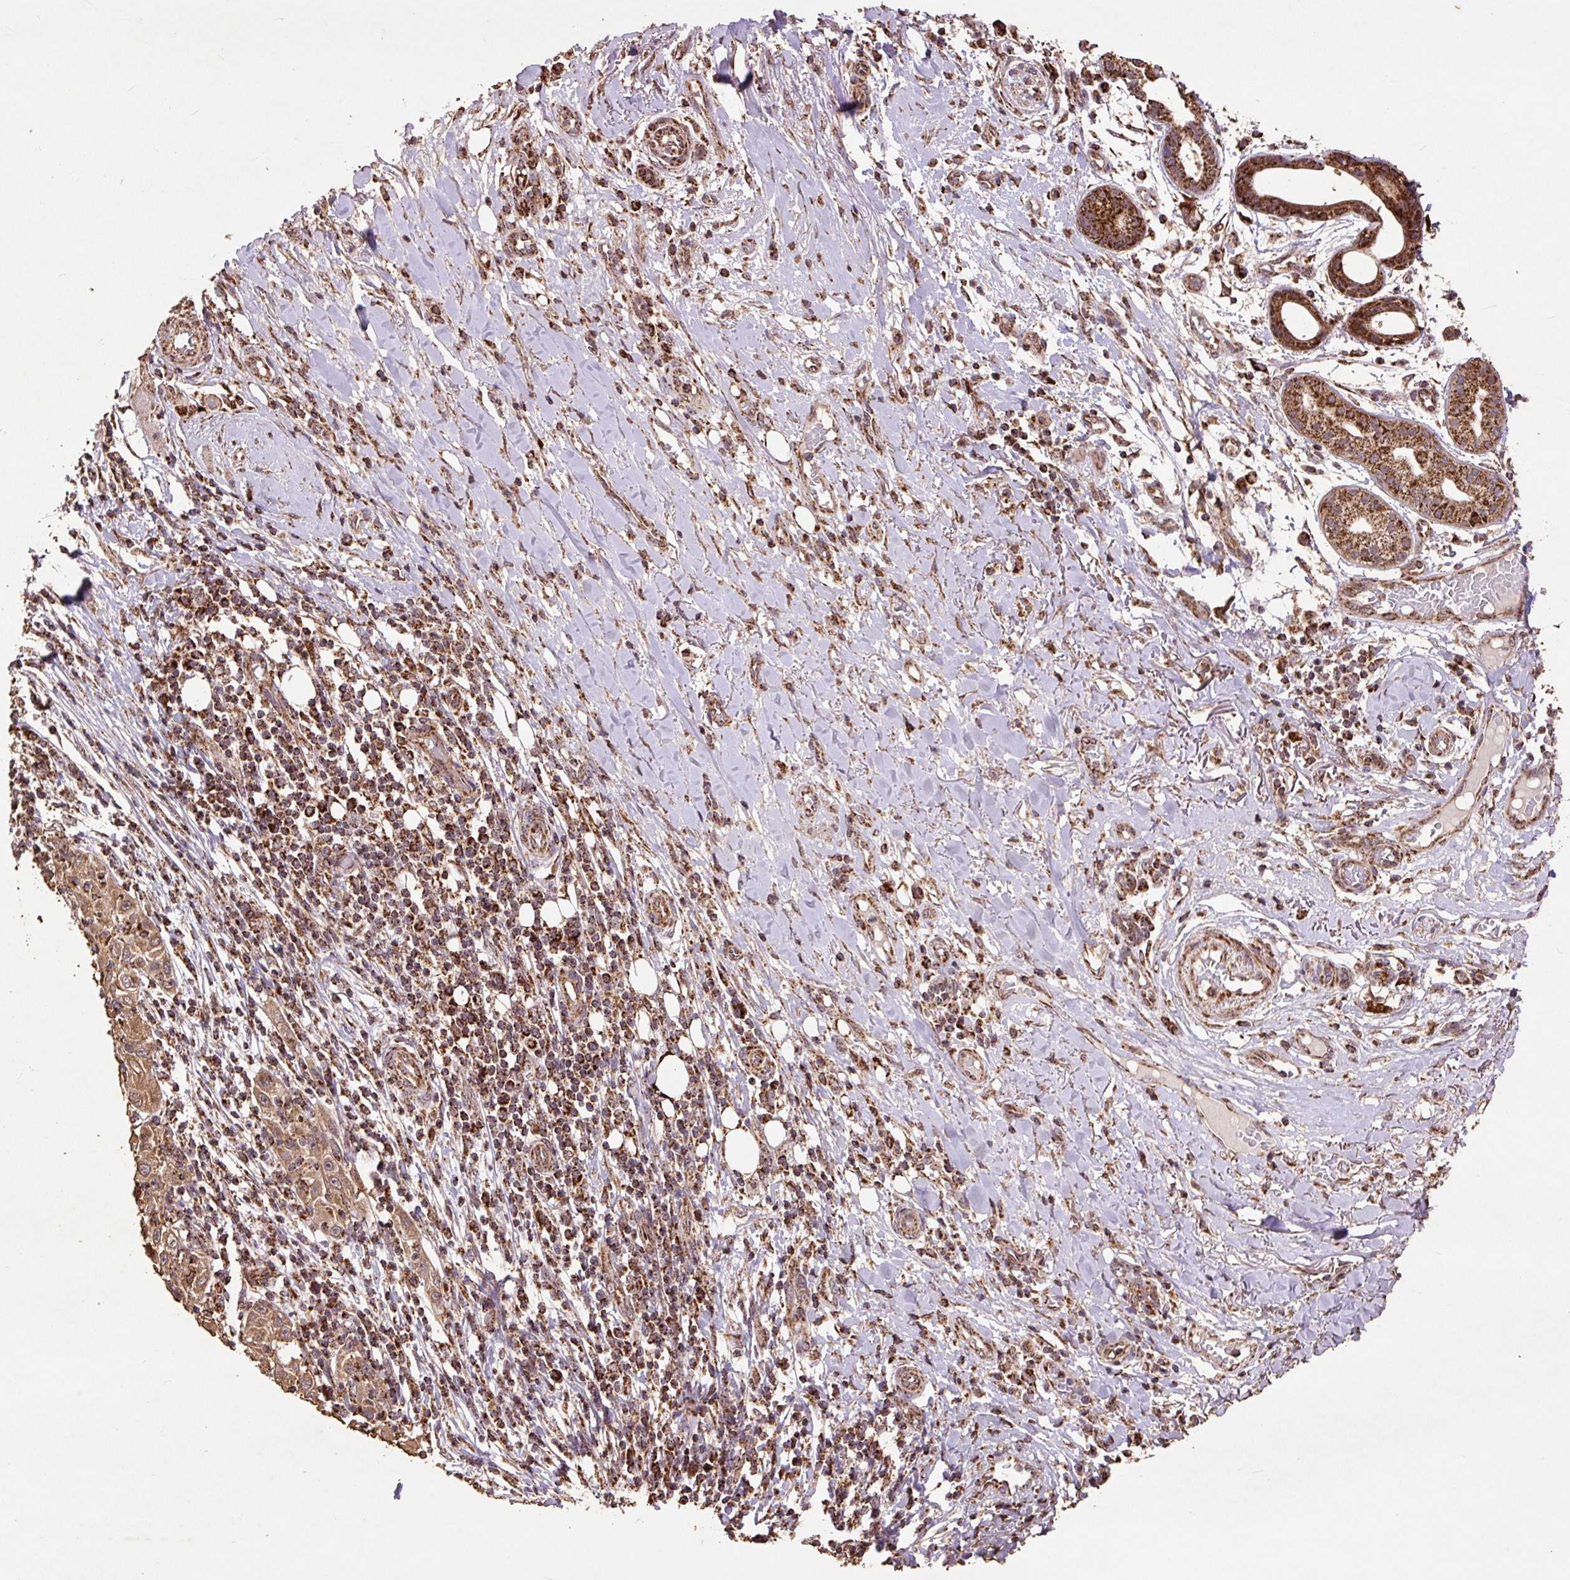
{"staining": {"intensity": "moderate", "quantity": ">75%", "location": "cytoplasmic/membranous"}, "tissue": "skin cancer", "cell_type": "Tumor cells", "image_type": "cancer", "snomed": [{"axis": "morphology", "description": "Squamous cell carcinoma, NOS"}, {"axis": "topography", "description": "Skin"}], "caption": "A brown stain highlights moderate cytoplasmic/membranous positivity of a protein in human squamous cell carcinoma (skin) tumor cells. (DAB IHC, brown staining for protein, blue staining for nuclei).", "gene": "ATP5F1A", "patient": {"sex": "female", "age": 88}}